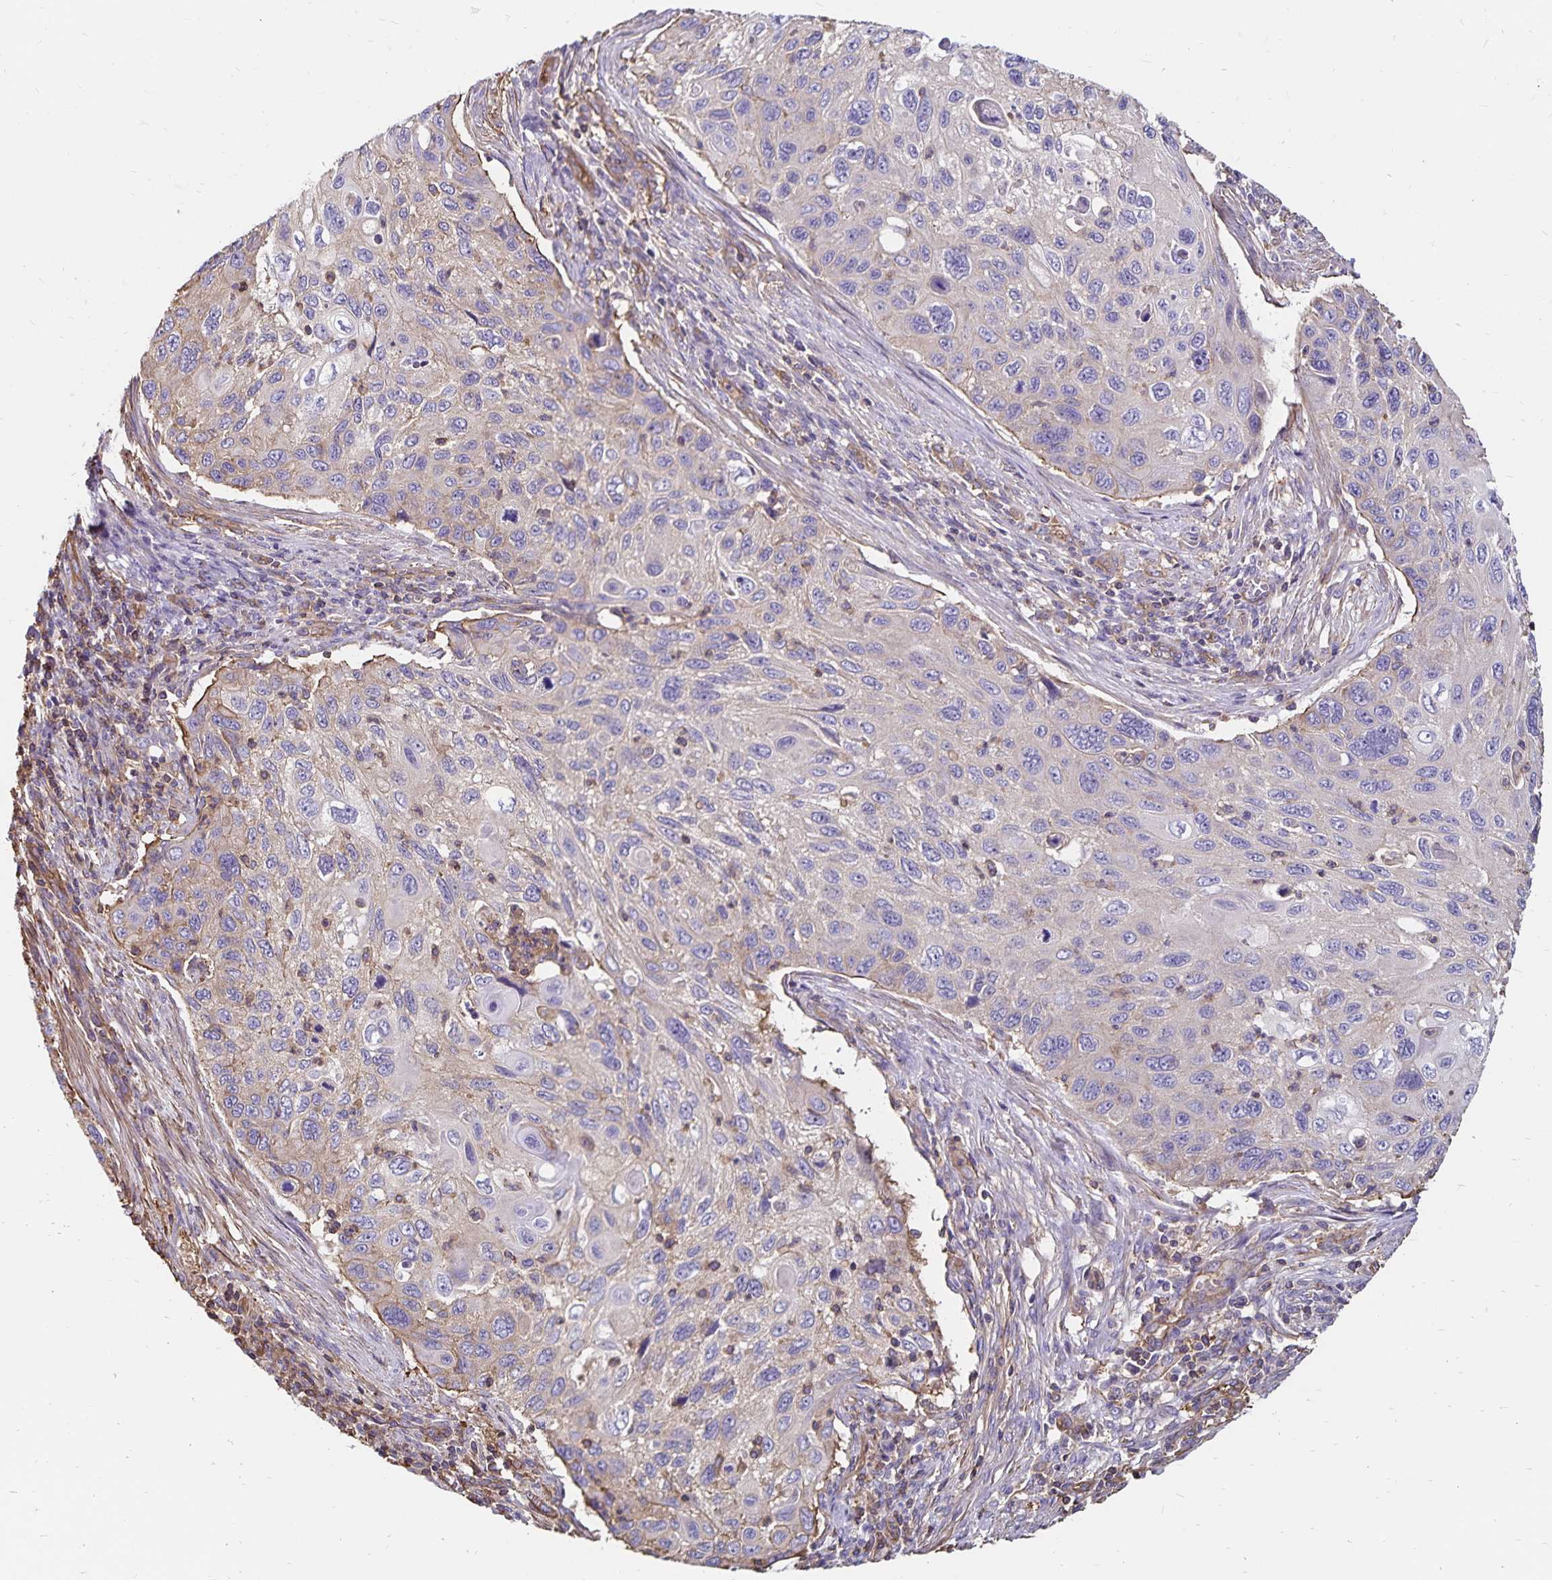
{"staining": {"intensity": "negative", "quantity": "none", "location": "none"}, "tissue": "cervical cancer", "cell_type": "Tumor cells", "image_type": "cancer", "snomed": [{"axis": "morphology", "description": "Squamous cell carcinoma, NOS"}, {"axis": "topography", "description": "Cervix"}], "caption": "Photomicrograph shows no protein expression in tumor cells of squamous cell carcinoma (cervical) tissue. (DAB IHC visualized using brightfield microscopy, high magnification).", "gene": "RPRML", "patient": {"sex": "female", "age": 70}}